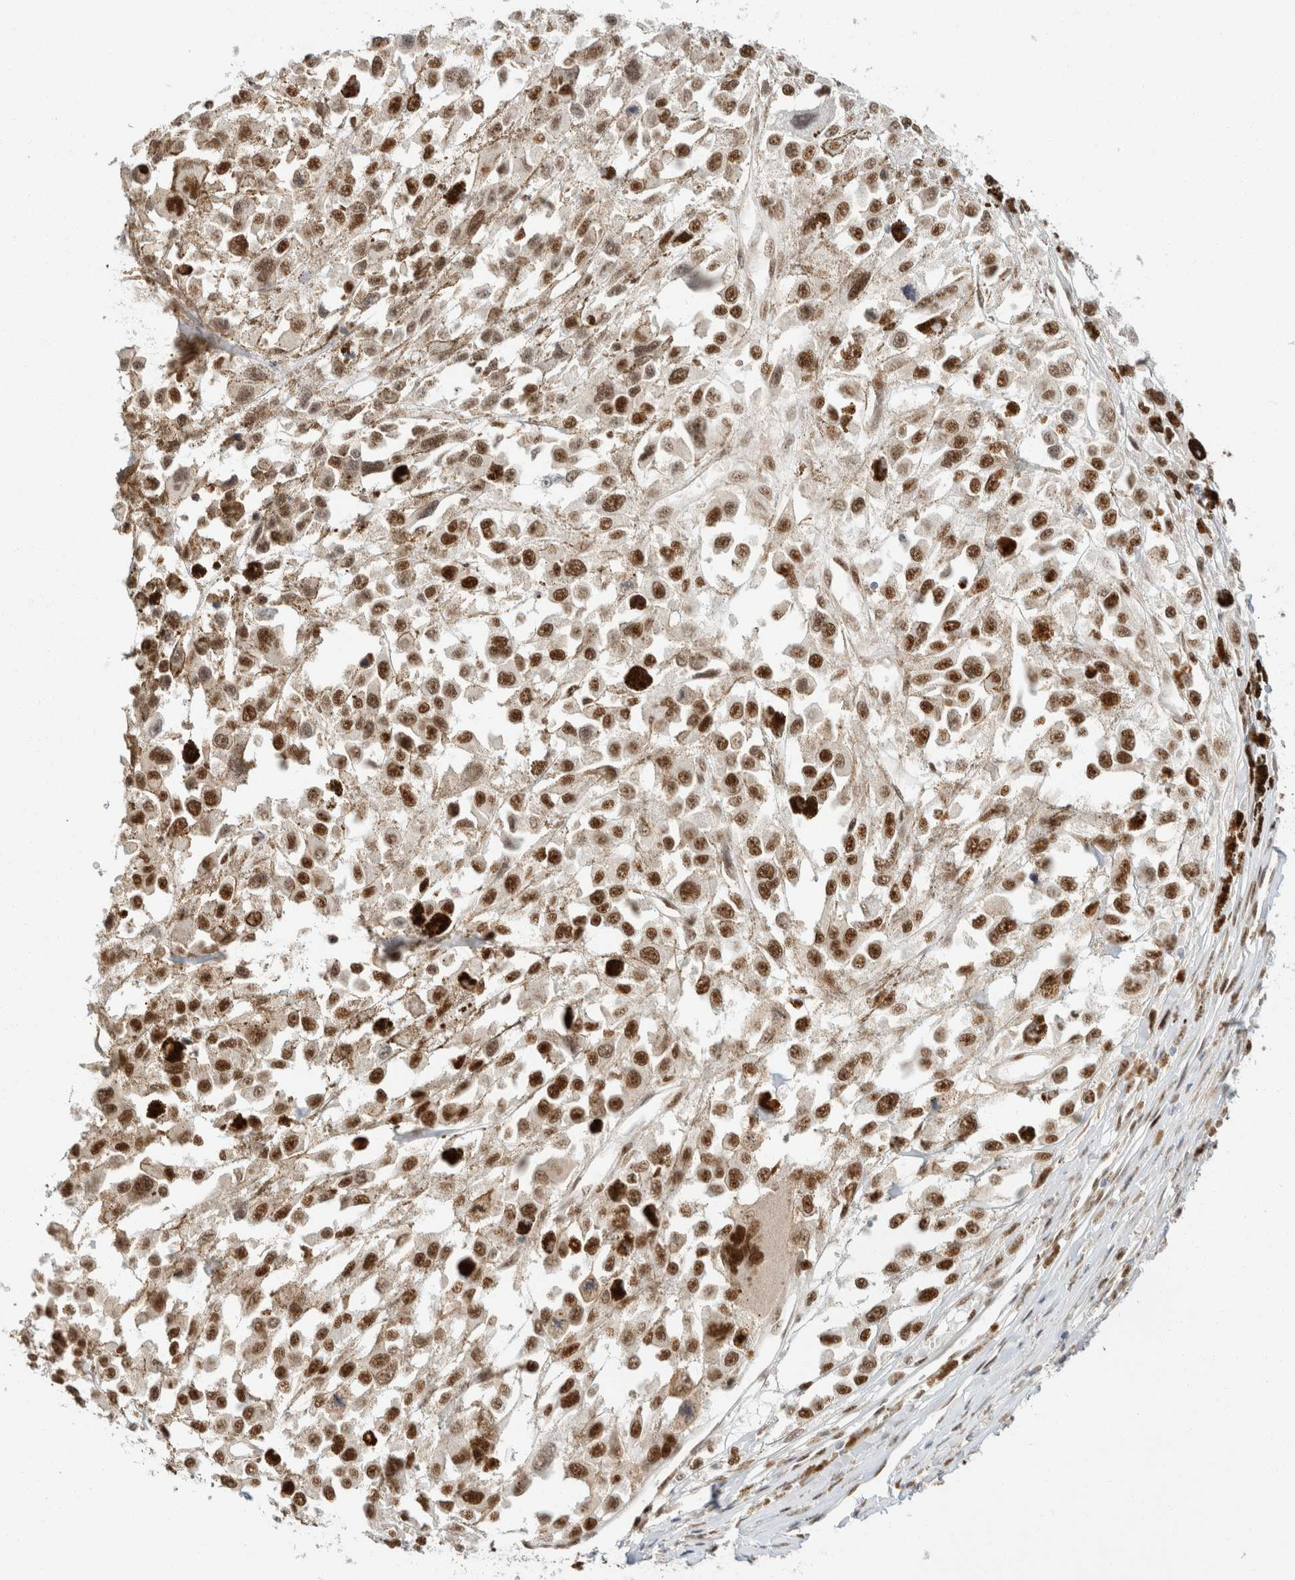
{"staining": {"intensity": "moderate", "quantity": ">75%", "location": "nuclear"}, "tissue": "melanoma", "cell_type": "Tumor cells", "image_type": "cancer", "snomed": [{"axis": "morphology", "description": "Malignant melanoma, Metastatic site"}, {"axis": "topography", "description": "Lymph node"}], "caption": "Immunohistochemistry (IHC) of malignant melanoma (metastatic site) exhibits medium levels of moderate nuclear positivity in approximately >75% of tumor cells. (DAB (3,3'-diaminobenzidine) IHC, brown staining for protein, blue staining for nuclei).", "gene": "ZNF768", "patient": {"sex": "male", "age": 59}}